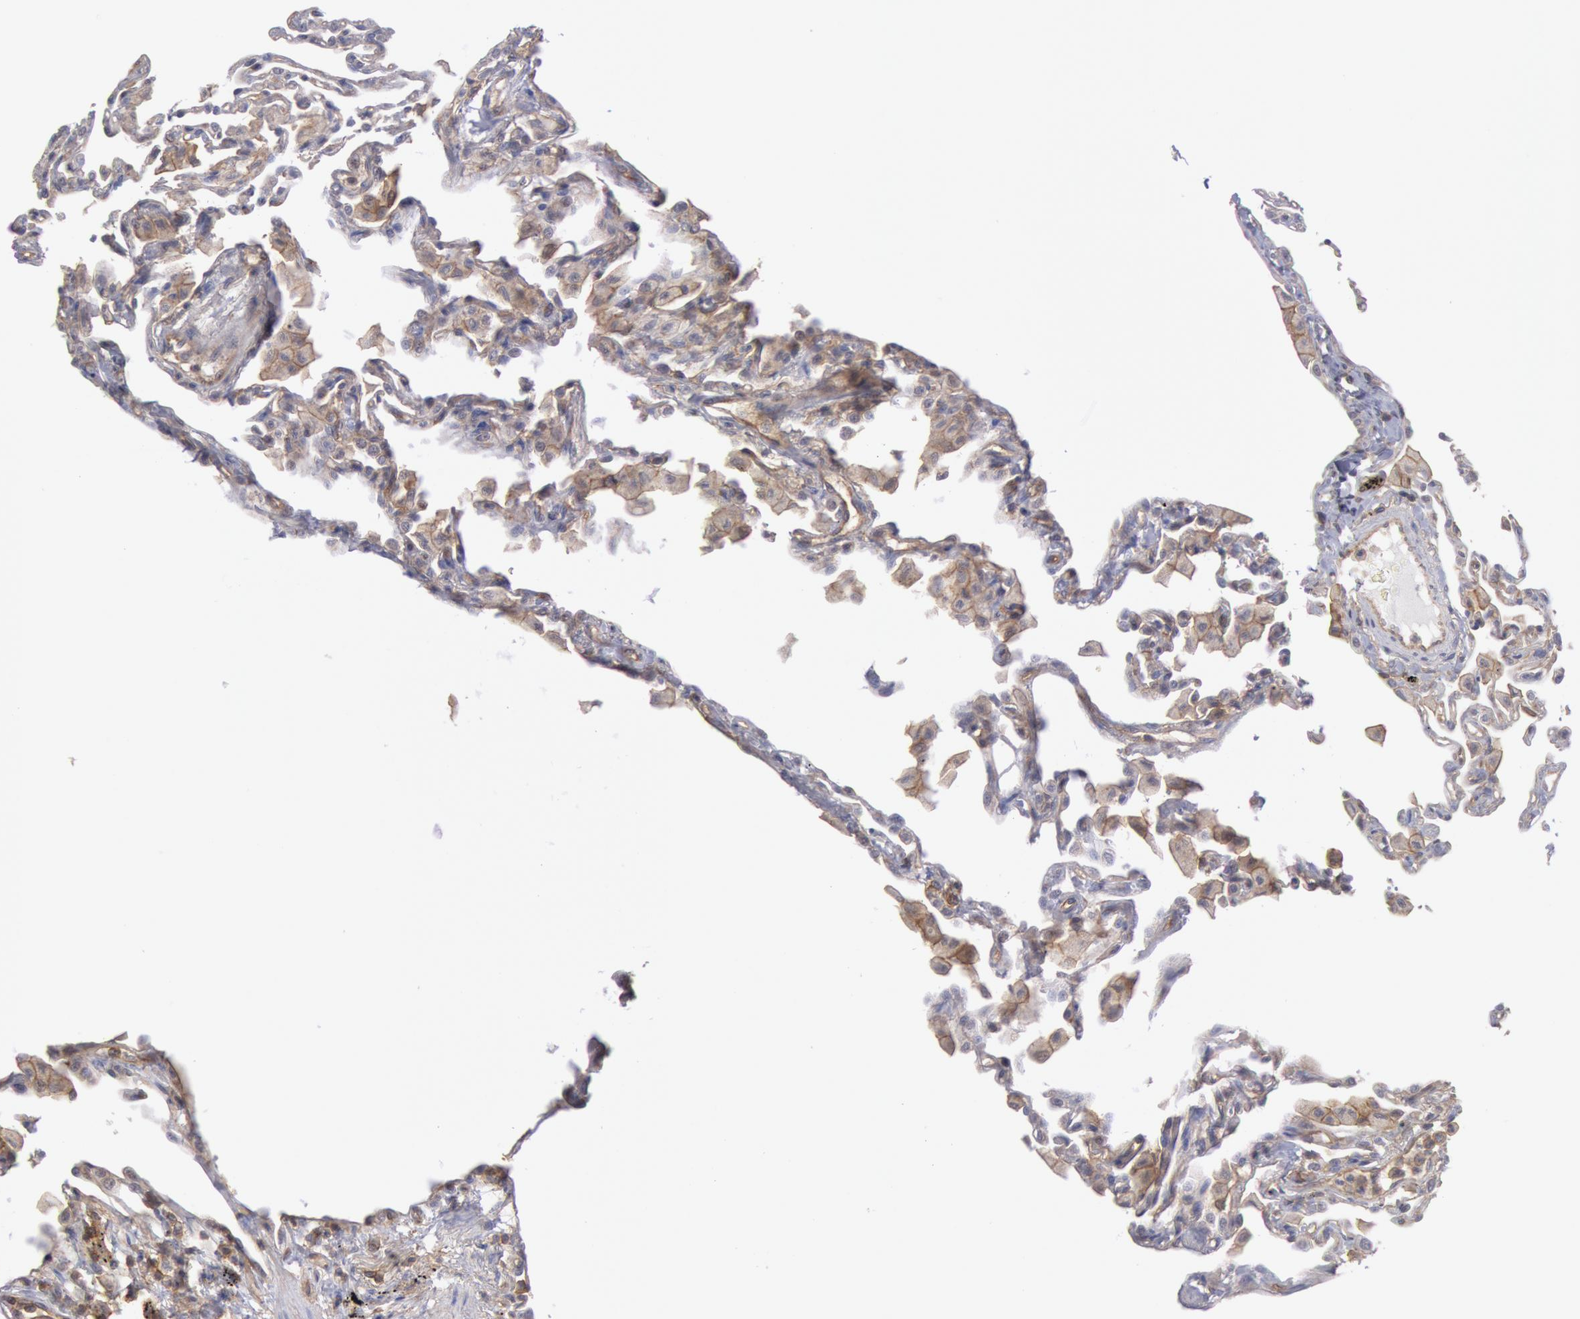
{"staining": {"intensity": "moderate", "quantity": "25%-75%", "location": "cytoplasmic/membranous"}, "tissue": "lung", "cell_type": "Alveolar cells", "image_type": "normal", "snomed": [{"axis": "morphology", "description": "Normal tissue, NOS"}, {"axis": "topography", "description": "Lung"}], "caption": "Approximately 25%-75% of alveolar cells in normal lung display moderate cytoplasmic/membranous protein staining as visualized by brown immunohistochemical staining.", "gene": "STX4", "patient": {"sex": "female", "age": 49}}